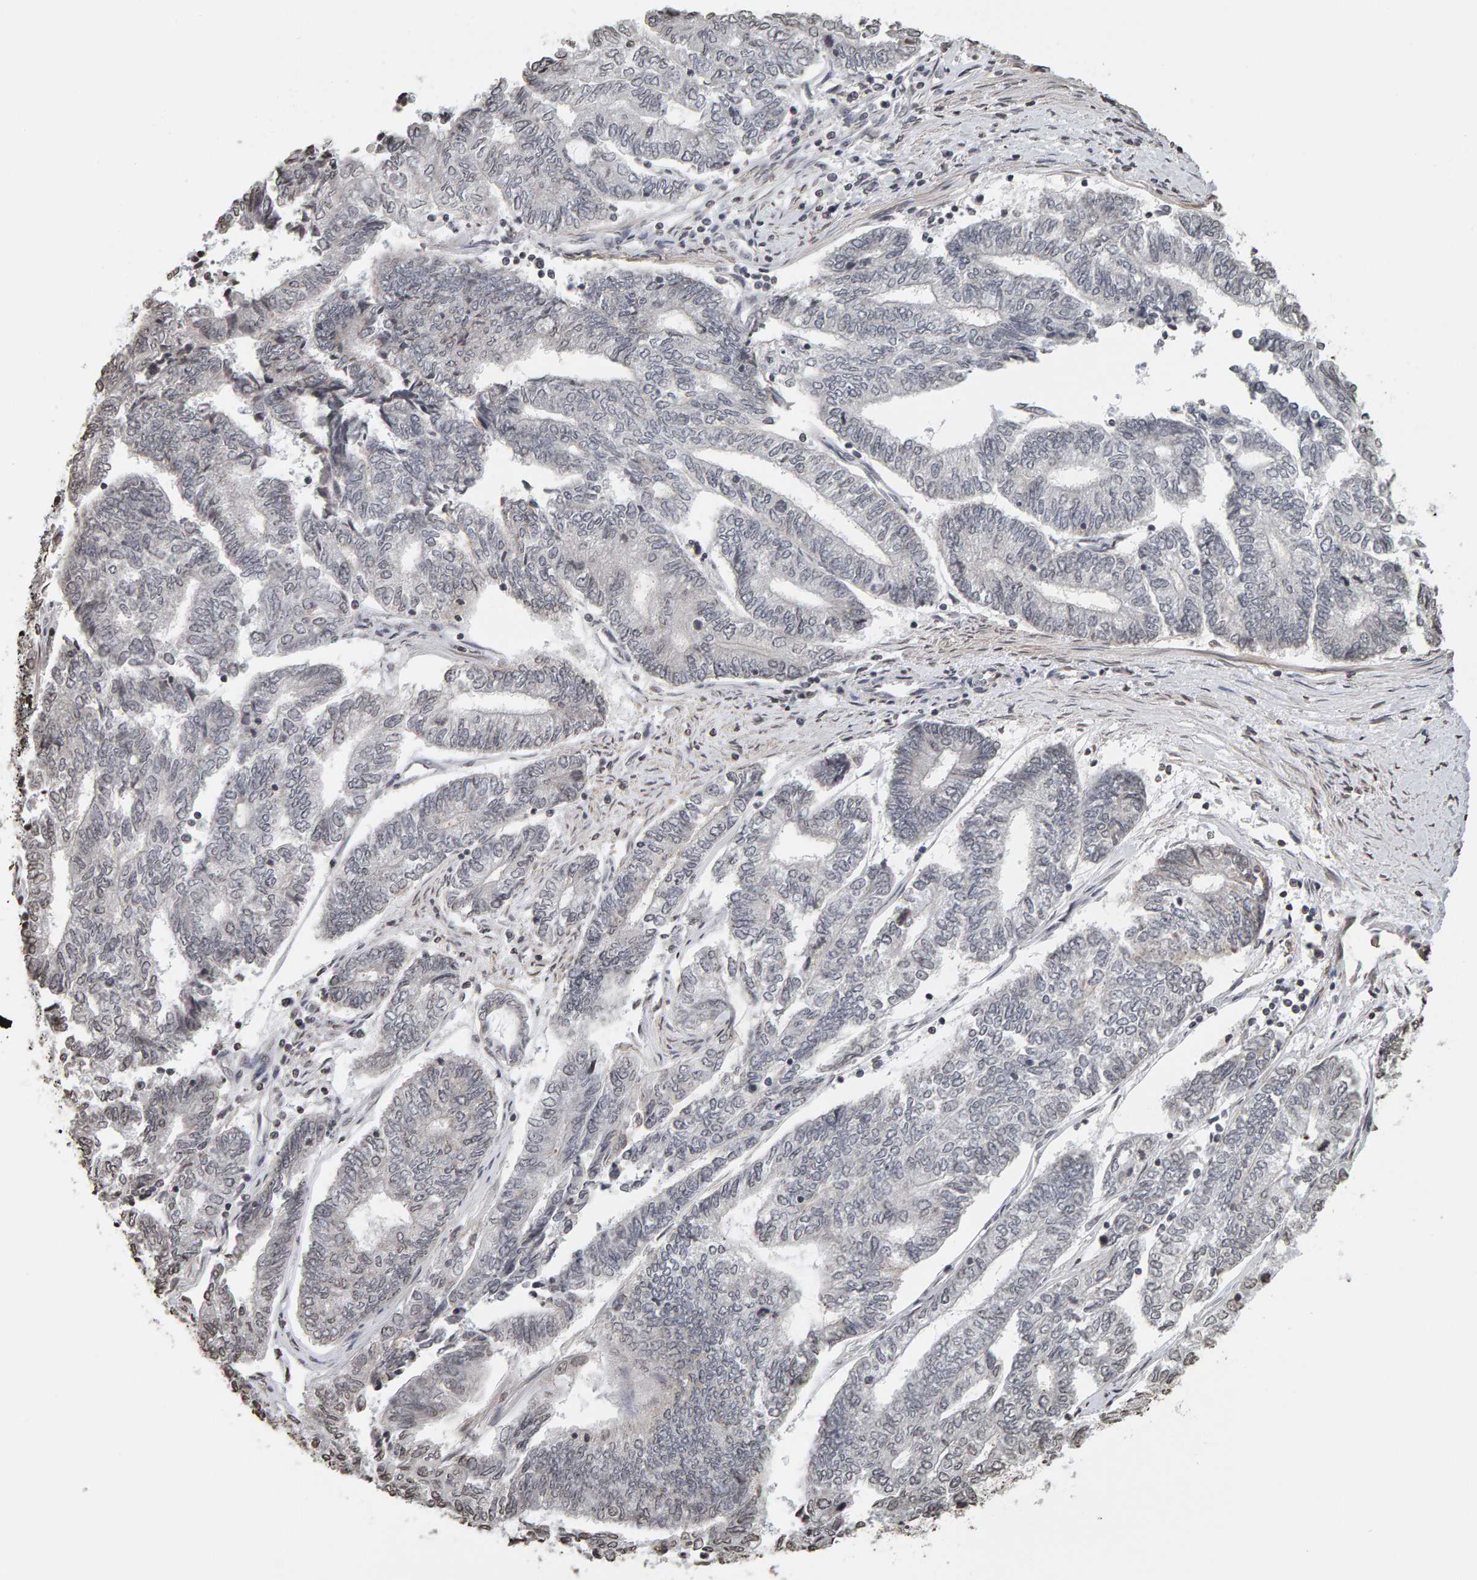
{"staining": {"intensity": "negative", "quantity": "none", "location": "none"}, "tissue": "endometrial cancer", "cell_type": "Tumor cells", "image_type": "cancer", "snomed": [{"axis": "morphology", "description": "Adenocarcinoma, NOS"}, {"axis": "topography", "description": "Uterus"}, {"axis": "topography", "description": "Endometrium"}], "caption": "Immunohistochemical staining of human endometrial adenocarcinoma exhibits no significant staining in tumor cells.", "gene": "AFF4", "patient": {"sex": "female", "age": 70}}